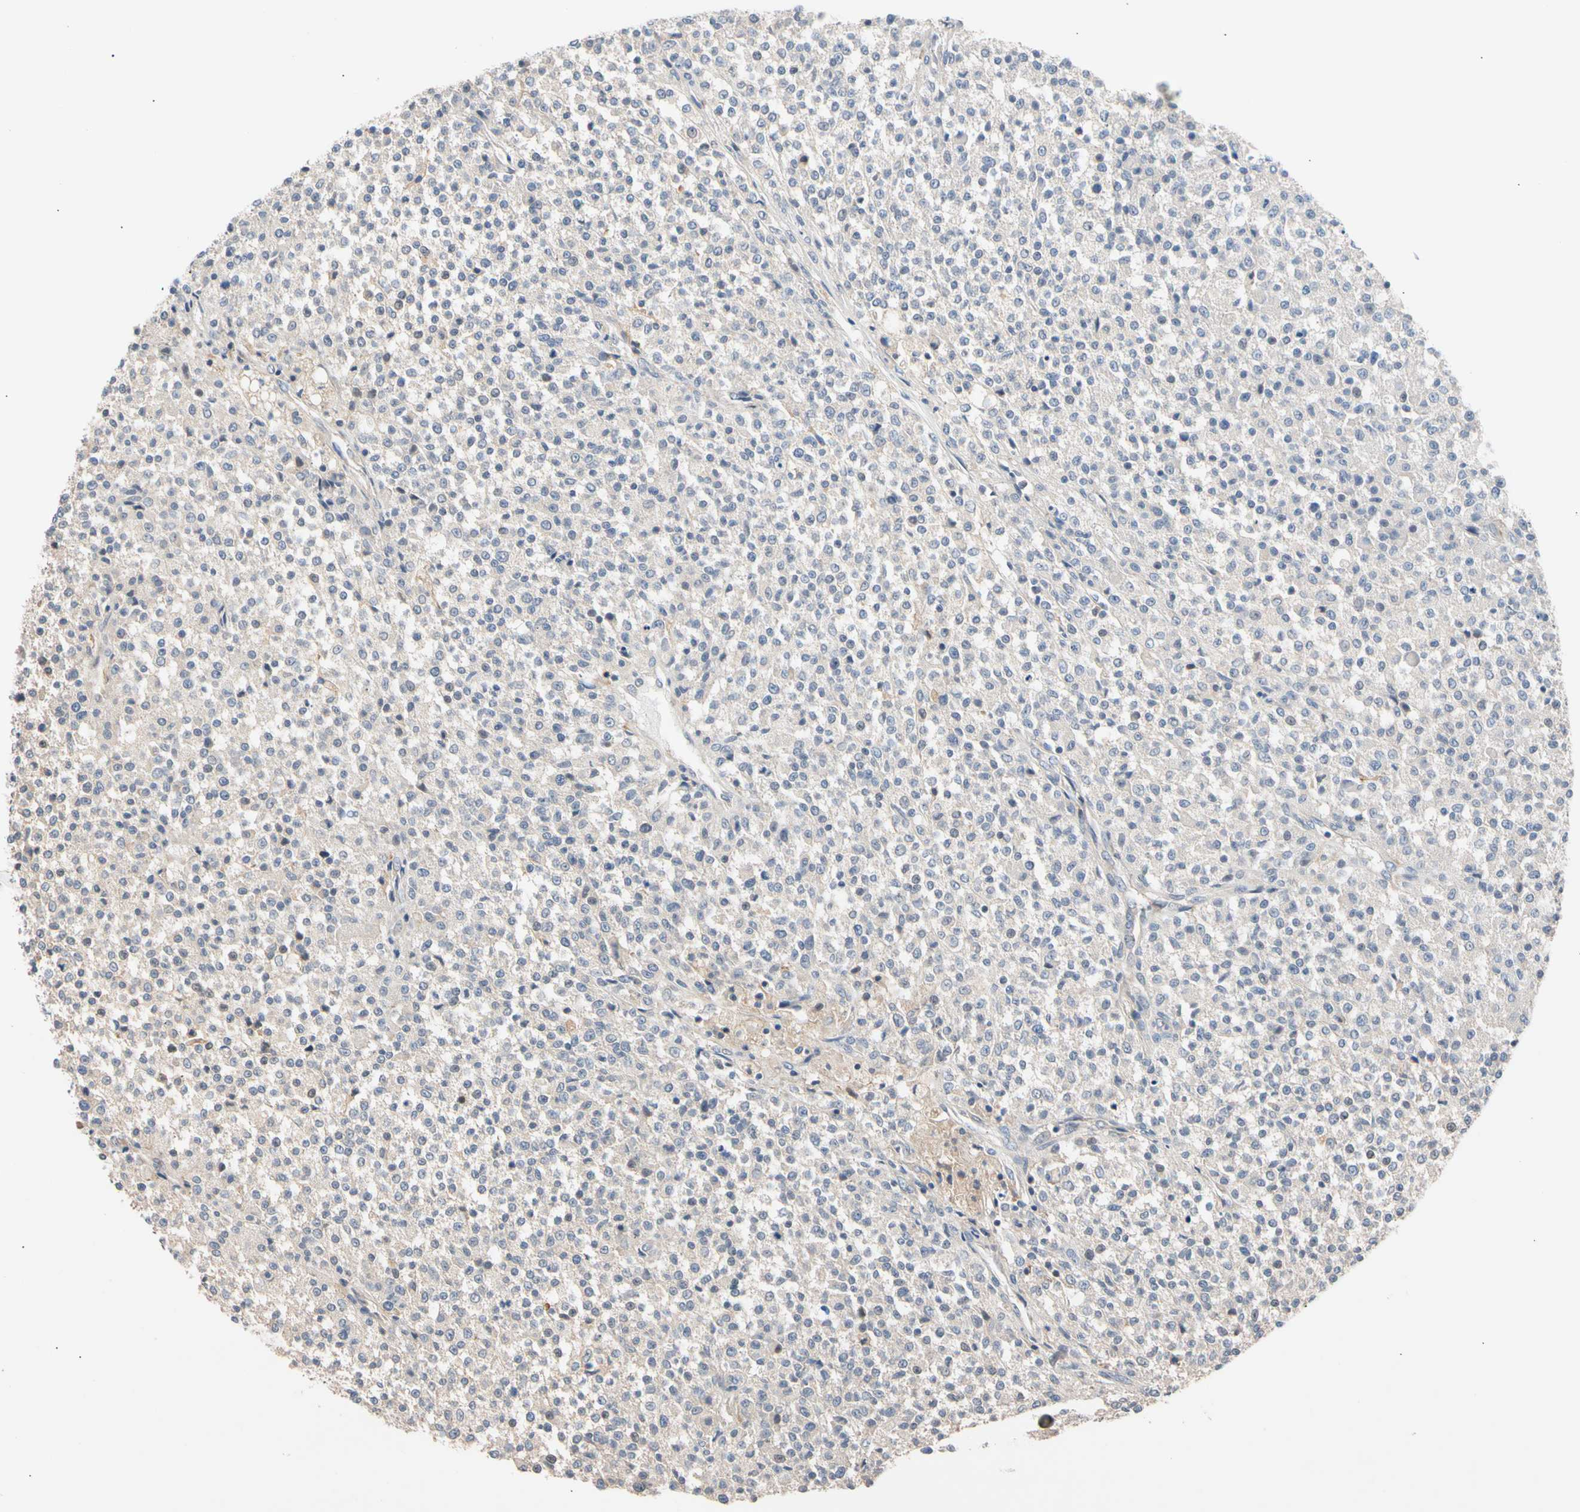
{"staining": {"intensity": "negative", "quantity": "none", "location": "none"}, "tissue": "testis cancer", "cell_type": "Tumor cells", "image_type": "cancer", "snomed": [{"axis": "morphology", "description": "Seminoma, NOS"}, {"axis": "topography", "description": "Testis"}], "caption": "There is no significant staining in tumor cells of testis cancer (seminoma).", "gene": "CNST", "patient": {"sex": "male", "age": 59}}